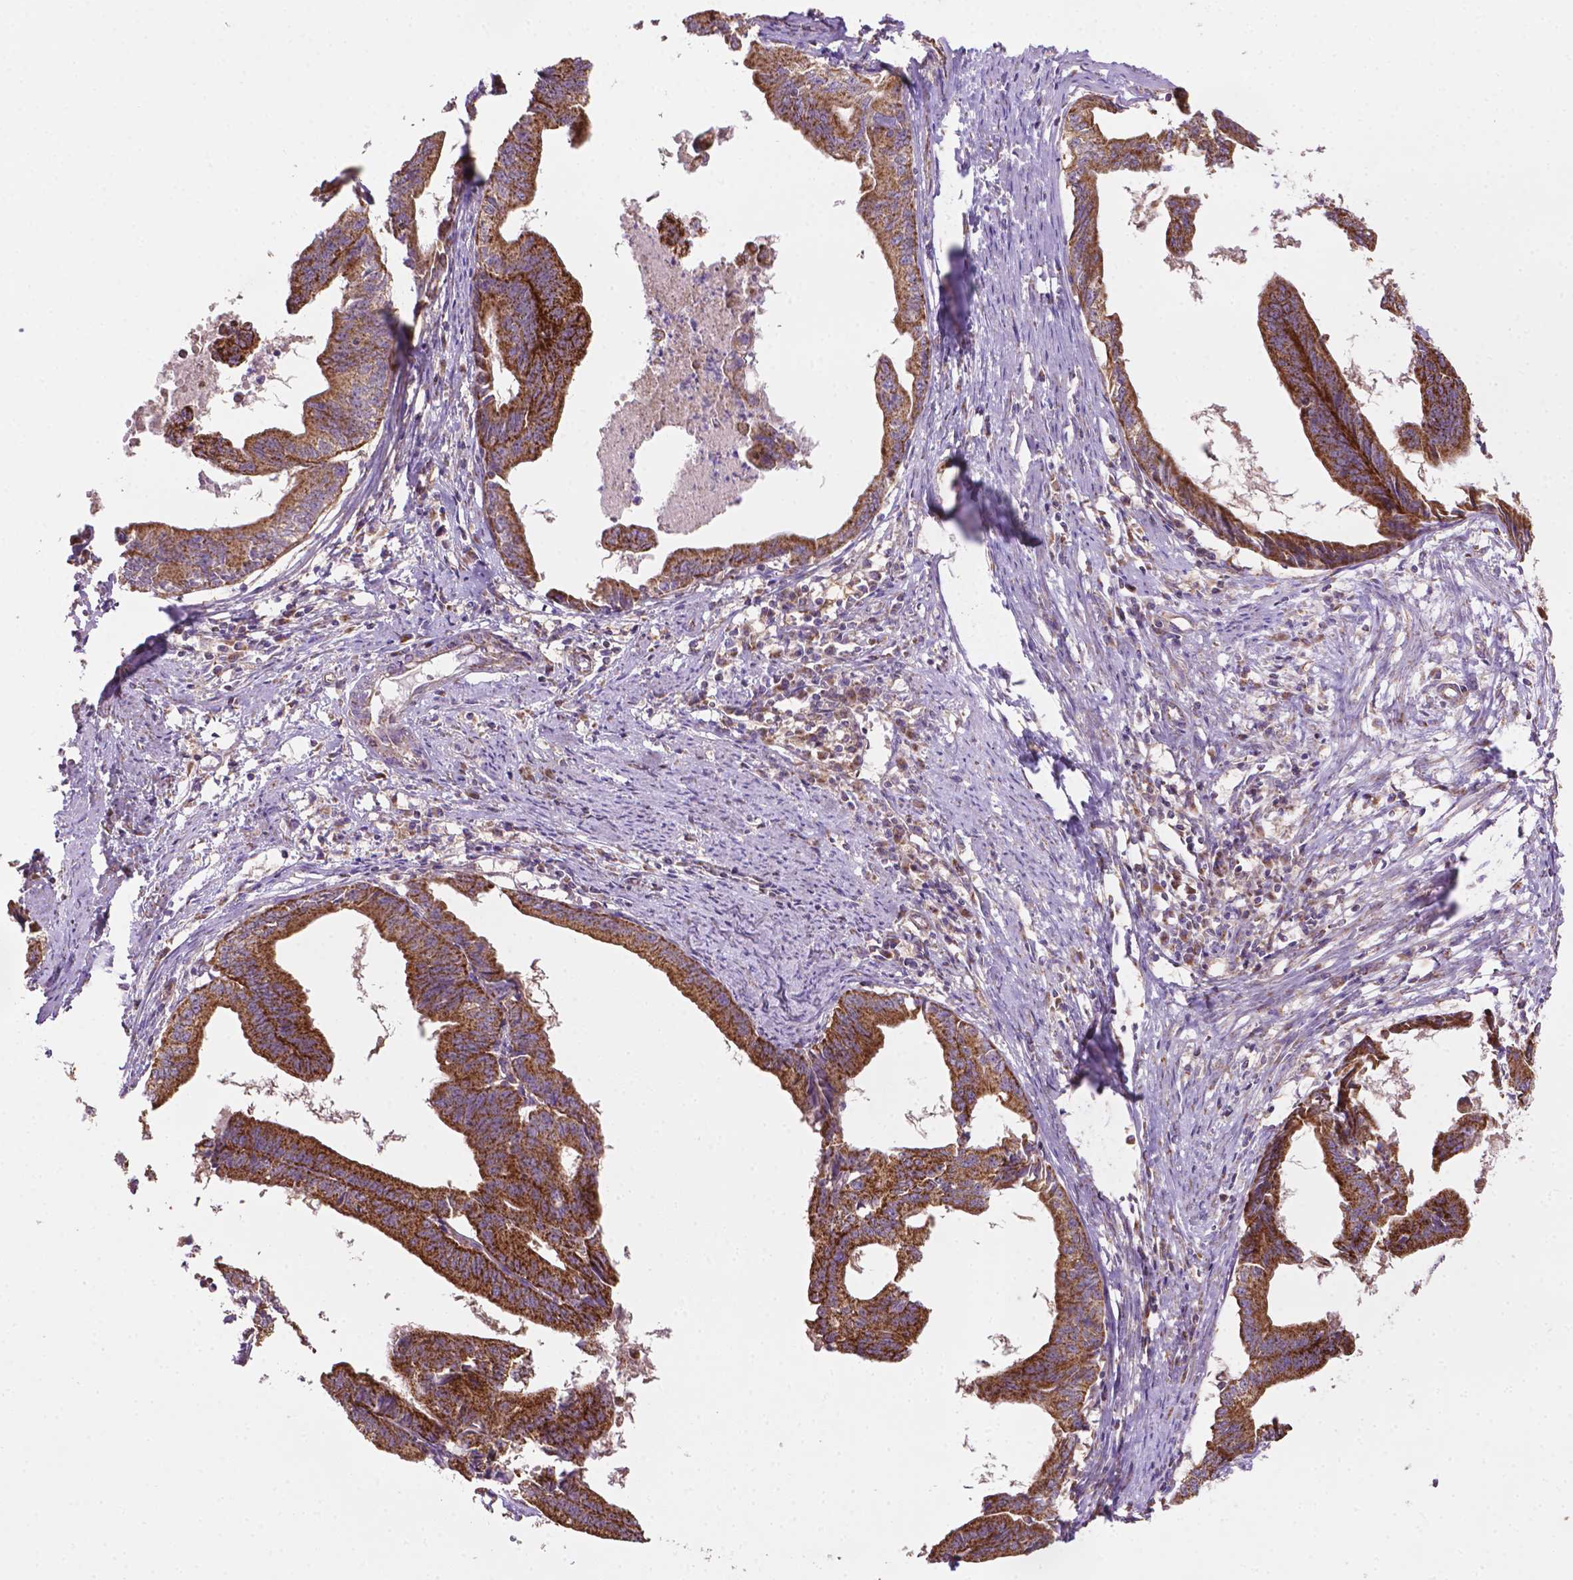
{"staining": {"intensity": "strong", "quantity": ">75%", "location": "cytoplasmic/membranous"}, "tissue": "endometrial cancer", "cell_type": "Tumor cells", "image_type": "cancer", "snomed": [{"axis": "morphology", "description": "Adenocarcinoma, NOS"}, {"axis": "topography", "description": "Endometrium"}], "caption": "Tumor cells exhibit high levels of strong cytoplasmic/membranous expression in about >75% of cells in human endometrial adenocarcinoma.", "gene": "ILVBL", "patient": {"sex": "female", "age": 65}}